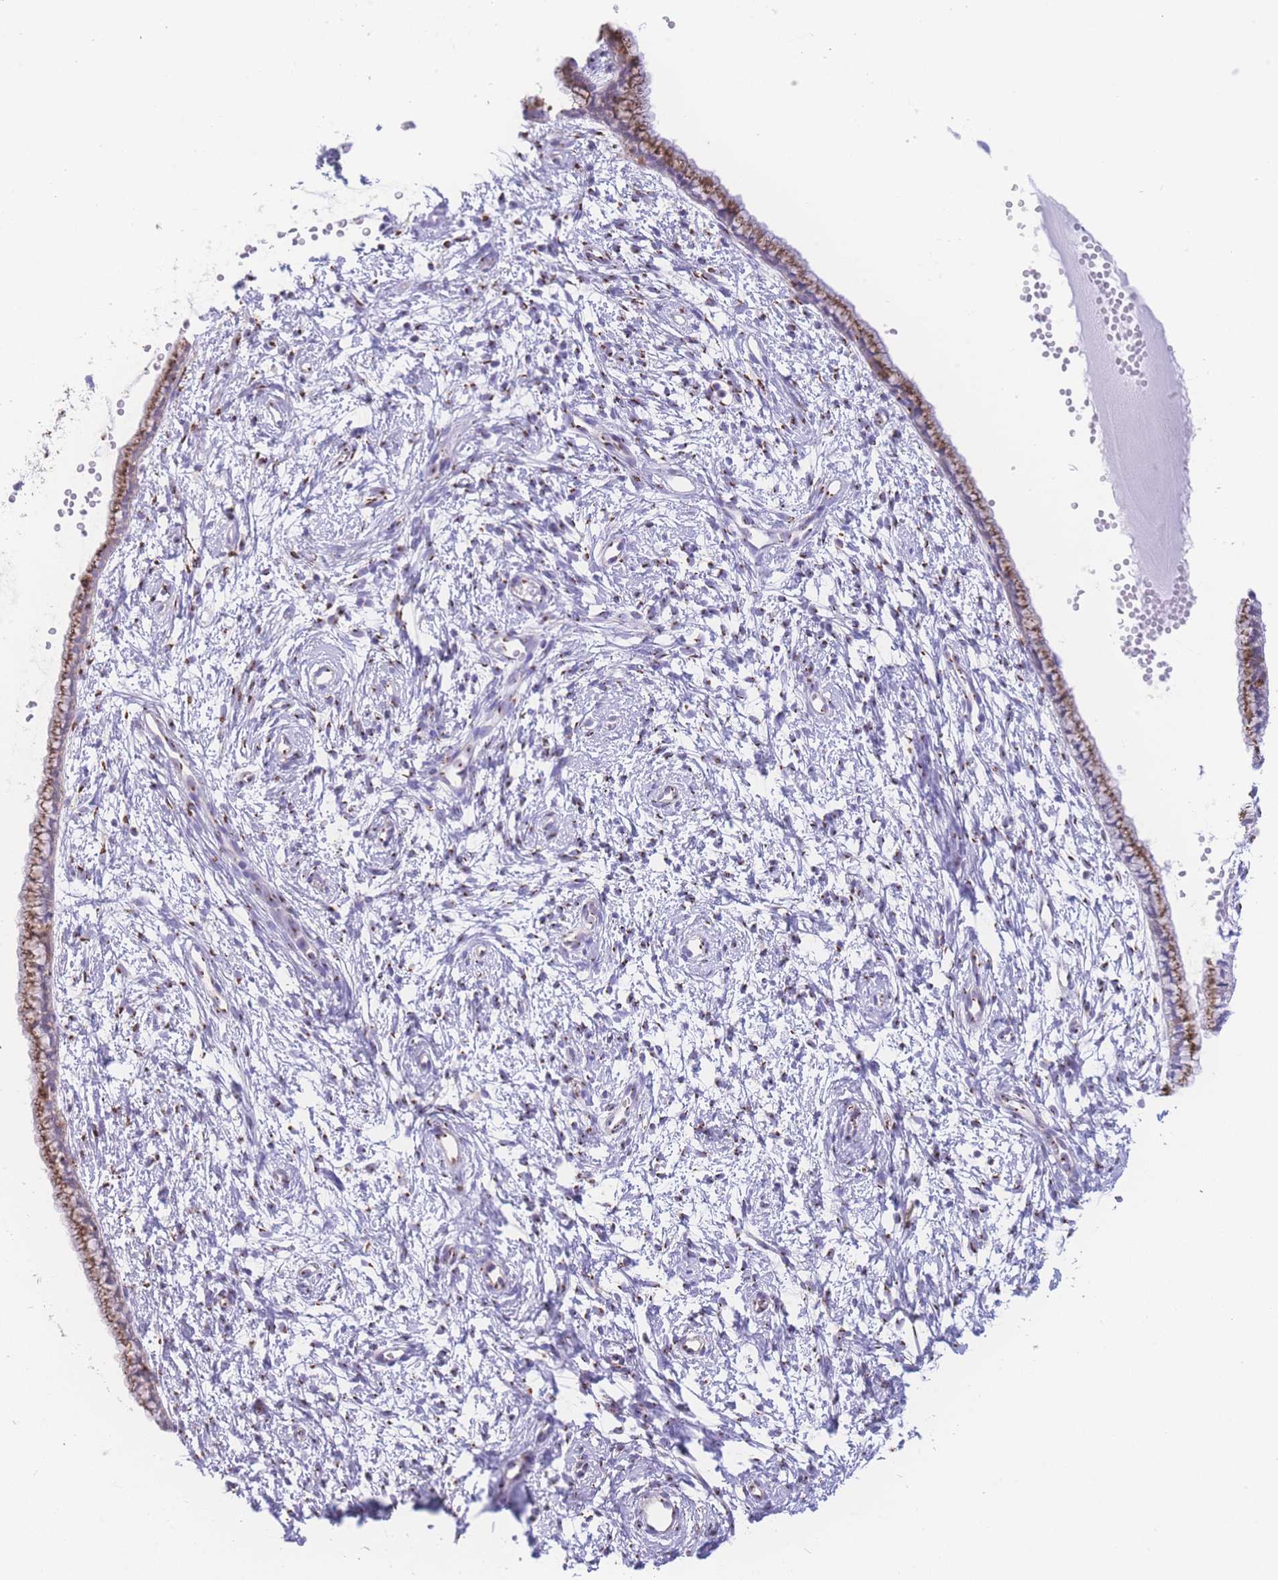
{"staining": {"intensity": "moderate", "quantity": ">75%", "location": "cytoplasmic/membranous"}, "tissue": "cervix", "cell_type": "Glandular cells", "image_type": "normal", "snomed": [{"axis": "morphology", "description": "Normal tissue, NOS"}, {"axis": "topography", "description": "Cervix"}], "caption": "An immunohistochemistry micrograph of benign tissue is shown. Protein staining in brown highlights moderate cytoplasmic/membranous positivity in cervix within glandular cells. Immunohistochemistry stains the protein of interest in brown and the nuclei are stained blue.", "gene": "GOLM2", "patient": {"sex": "female", "age": 57}}